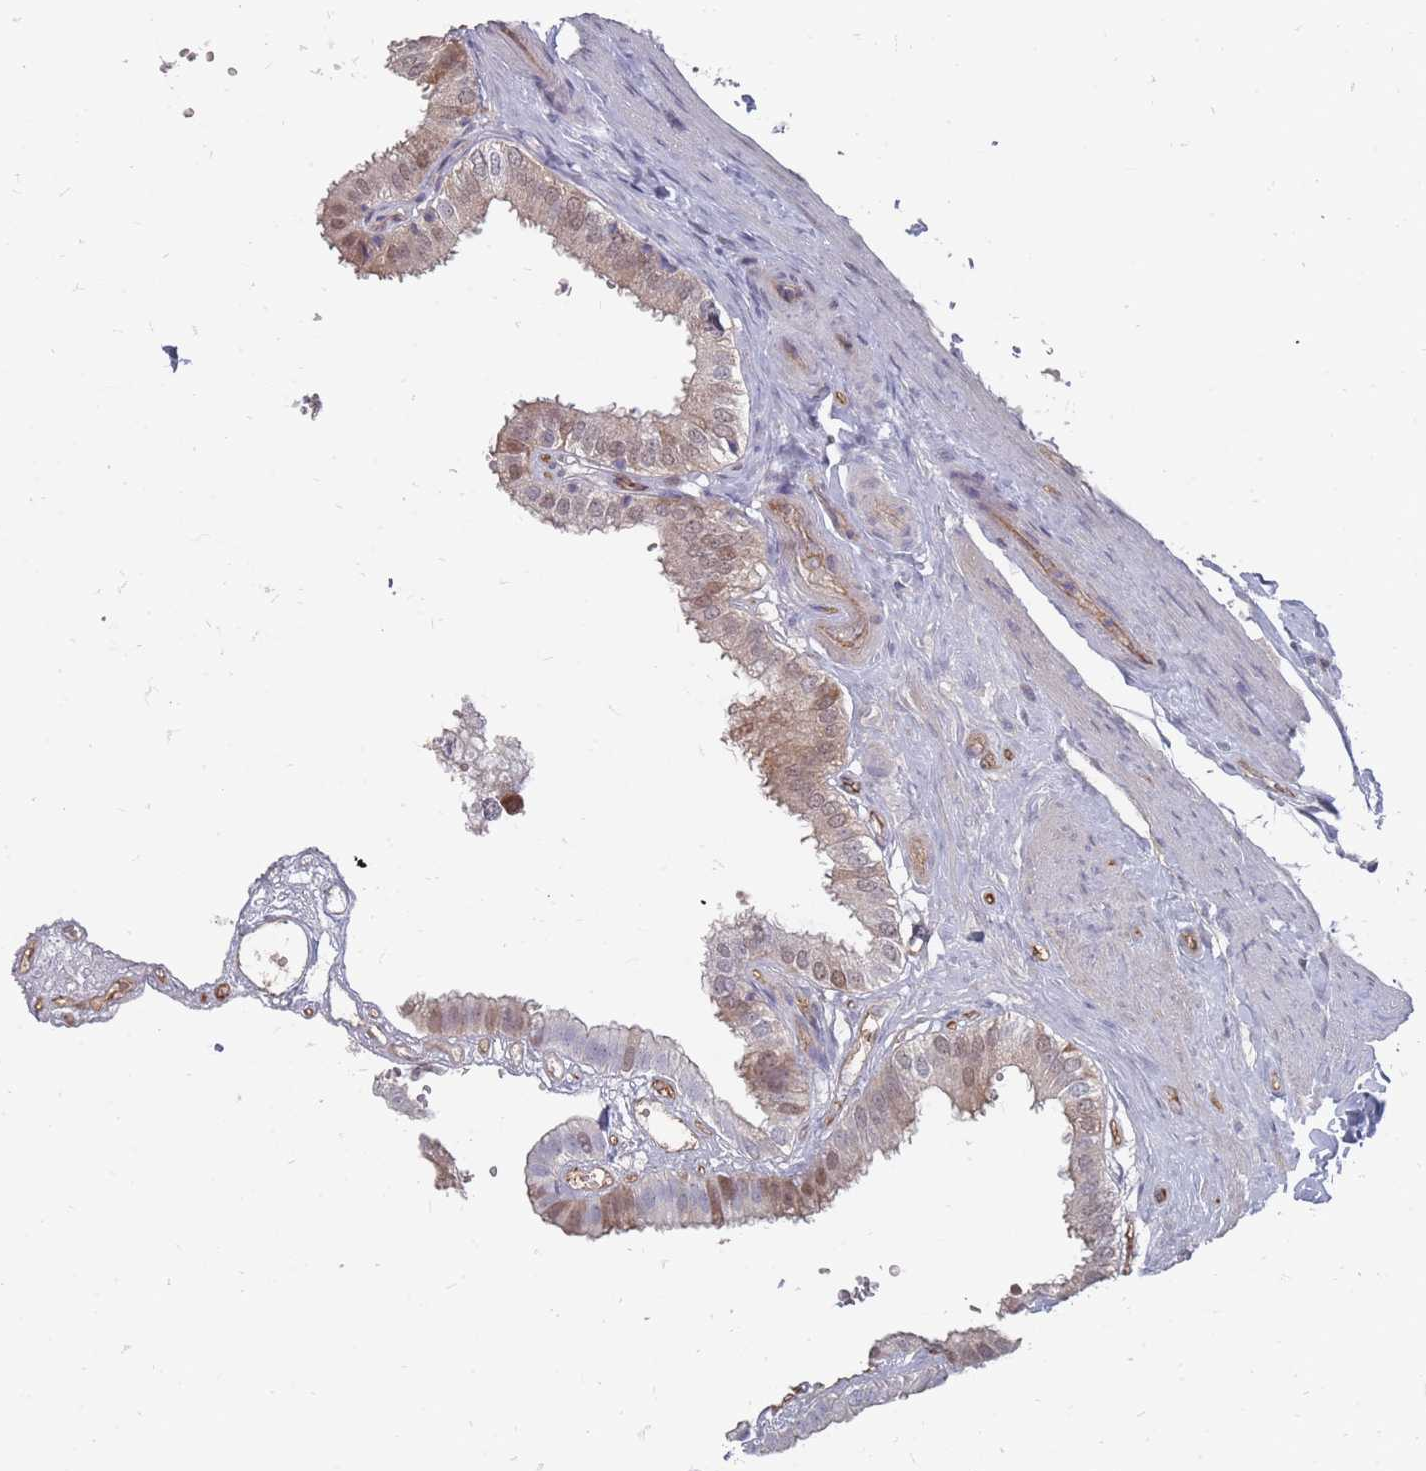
{"staining": {"intensity": "moderate", "quantity": "25%-75%", "location": "cytoplasmic/membranous,nuclear"}, "tissue": "gallbladder", "cell_type": "Glandular cells", "image_type": "normal", "snomed": [{"axis": "morphology", "description": "Normal tissue, NOS"}, {"axis": "topography", "description": "Gallbladder"}], "caption": "Immunohistochemistry (IHC) staining of normal gallbladder, which demonstrates medium levels of moderate cytoplasmic/membranous,nuclear expression in approximately 25%-75% of glandular cells indicating moderate cytoplasmic/membranous,nuclear protein staining. The staining was performed using DAB (brown) for protein detection and nuclei were counterstained in hematoxylin (blue).", "gene": "NKD1", "patient": {"sex": "female", "age": 61}}